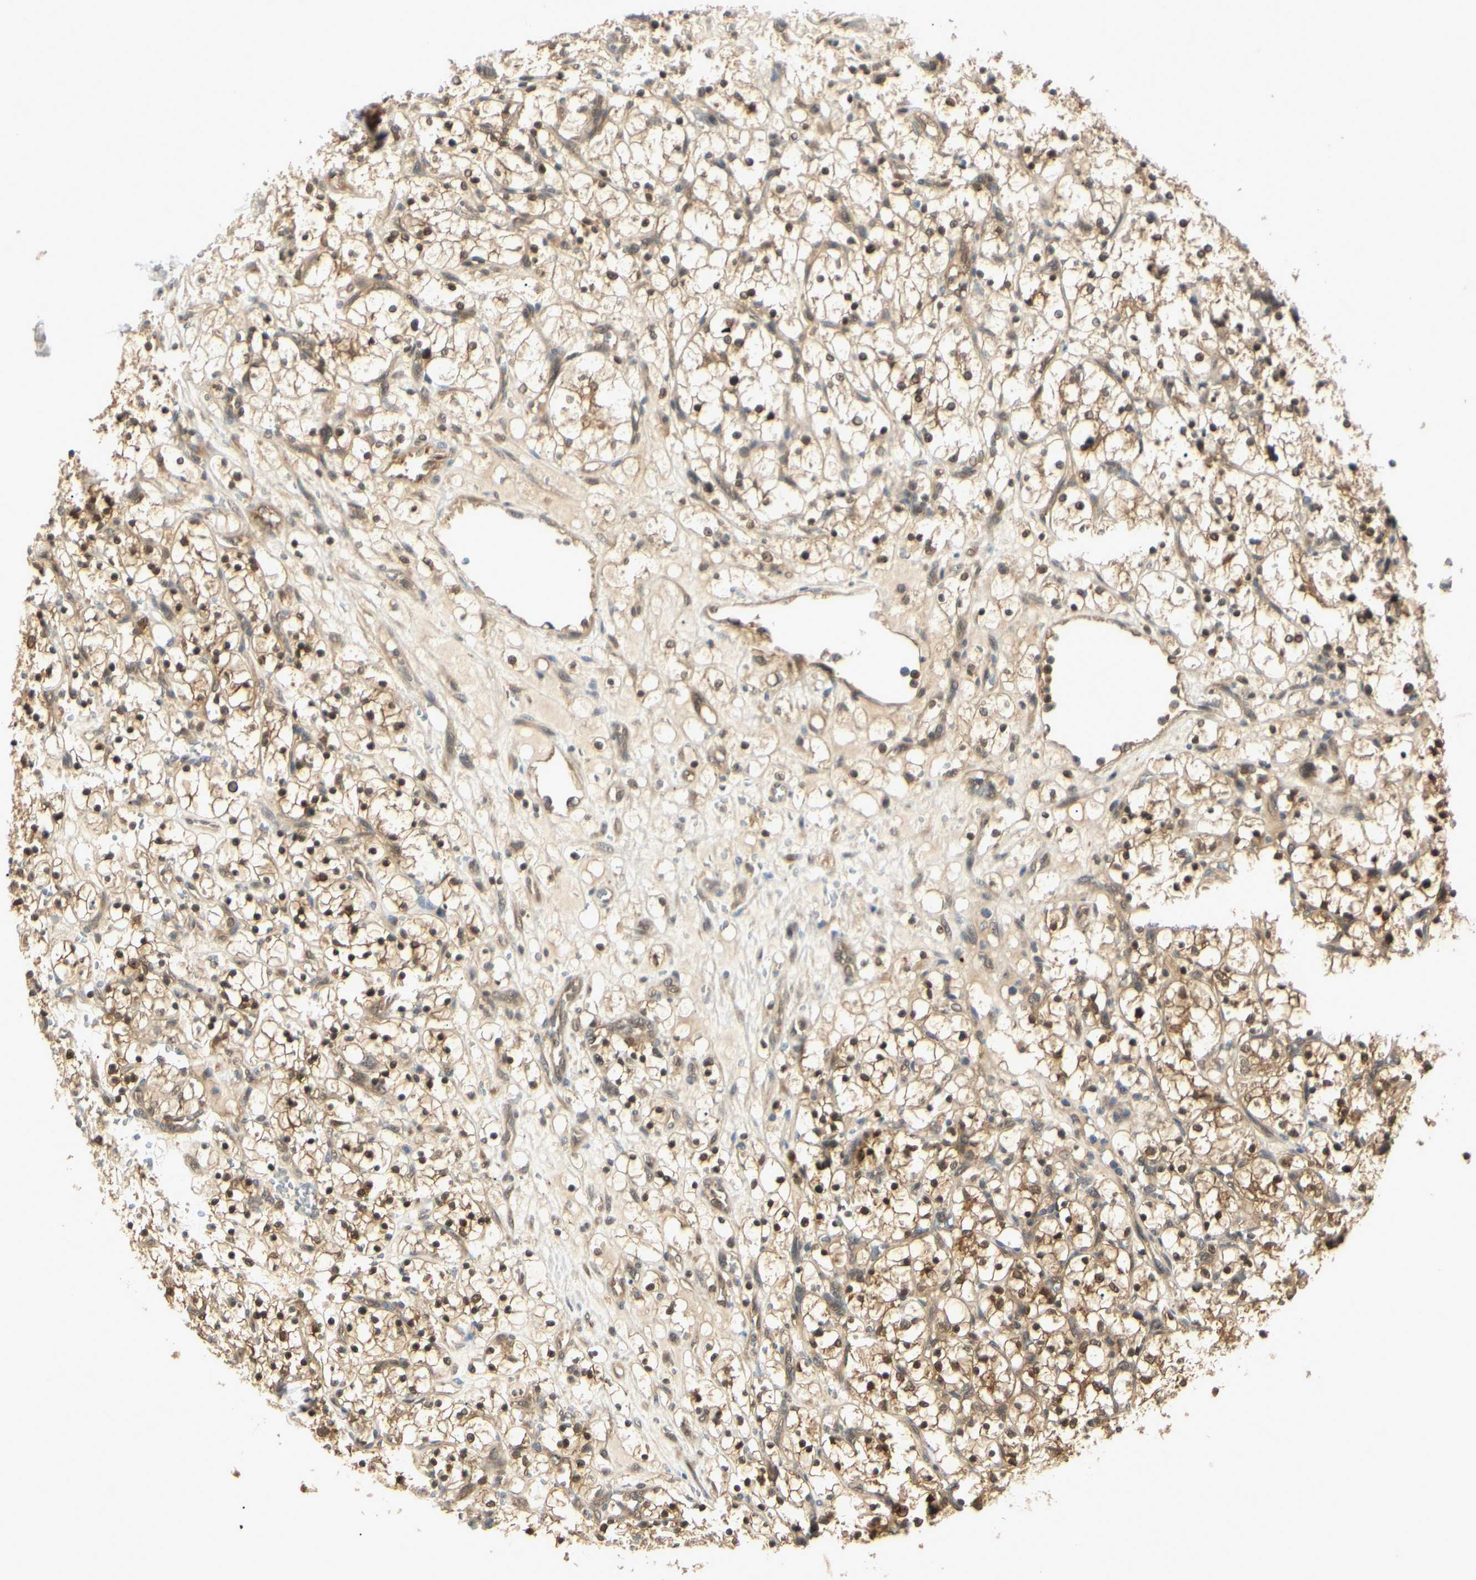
{"staining": {"intensity": "moderate", "quantity": ">75%", "location": "cytoplasmic/membranous,nuclear"}, "tissue": "renal cancer", "cell_type": "Tumor cells", "image_type": "cancer", "snomed": [{"axis": "morphology", "description": "Adenocarcinoma, NOS"}, {"axis": "topography", "description": "Kidney"}], "caption": "A histopathology image showing moderate cytoplasmic/membranous and nuclear expression in approximately >75% of tumor cells in renal cancer (adenocarcinoma), as visualized by brown immunohistochemical staining.", "gene": "UBE2Z", "patient": {"sex": "female", "age": 69}}